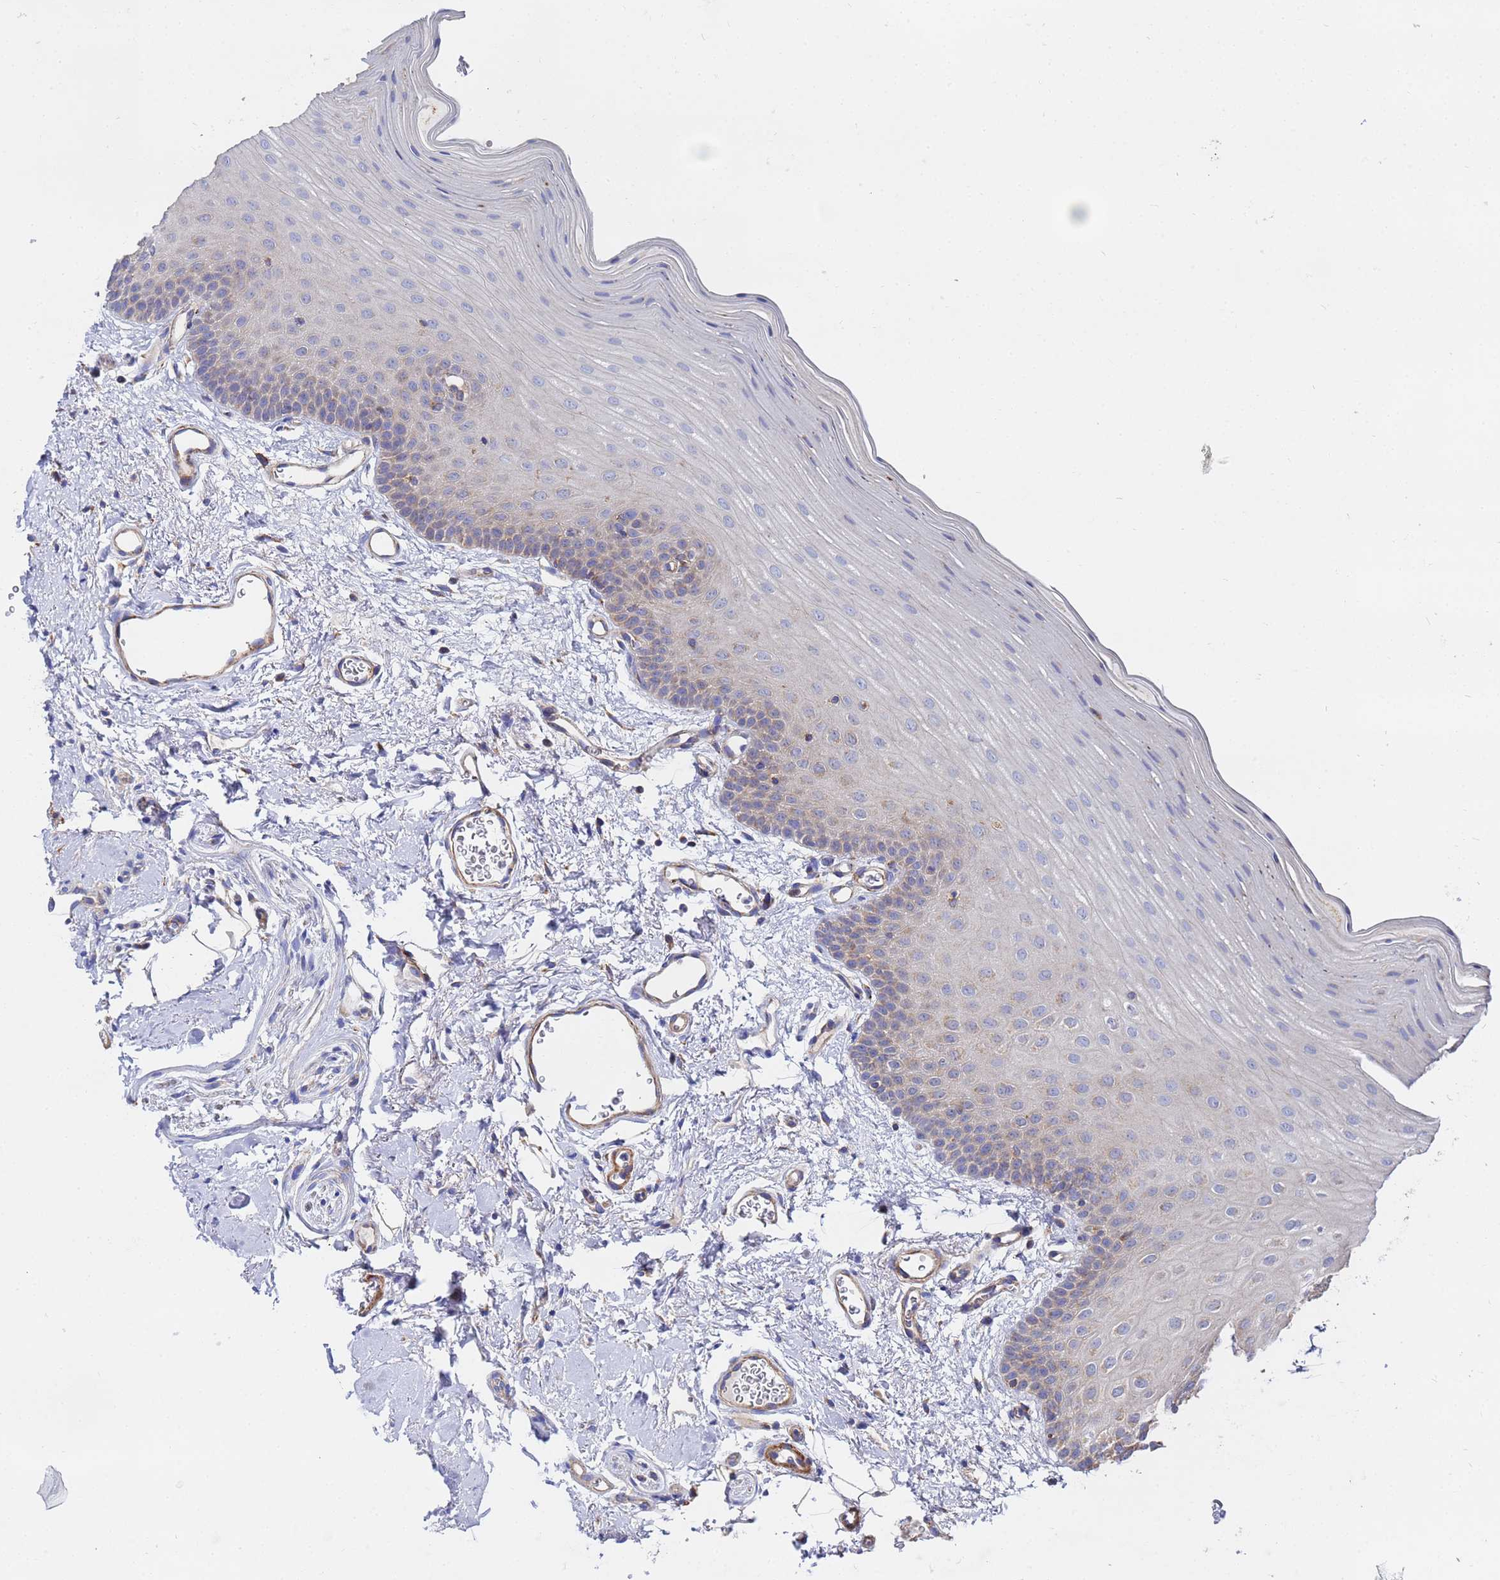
{"staining": {"intensity": "weak", "quantity": "<25%", "location": "cytoplasmic/membranous"}, "tissue": "oral mucosa", "cell_type": "Squamous epithelial cells", "image_type": "normal", "snomed": [{"axis": "morphology", "description": "Normal tissue, NOS"}, {"axis": "topography", "description": "Oral tissue"}], "caption": "Squamous epithelial cells are negative for protein expression in benign human oral mucosa. Brightfield microscopy of immunohistochemistry (IHC) stained with DAB (brown) and hematoxylin (blue), captured at high magnification.", "gene": "FAHD2A", "patient": {"sex": "male", "age": 68}}